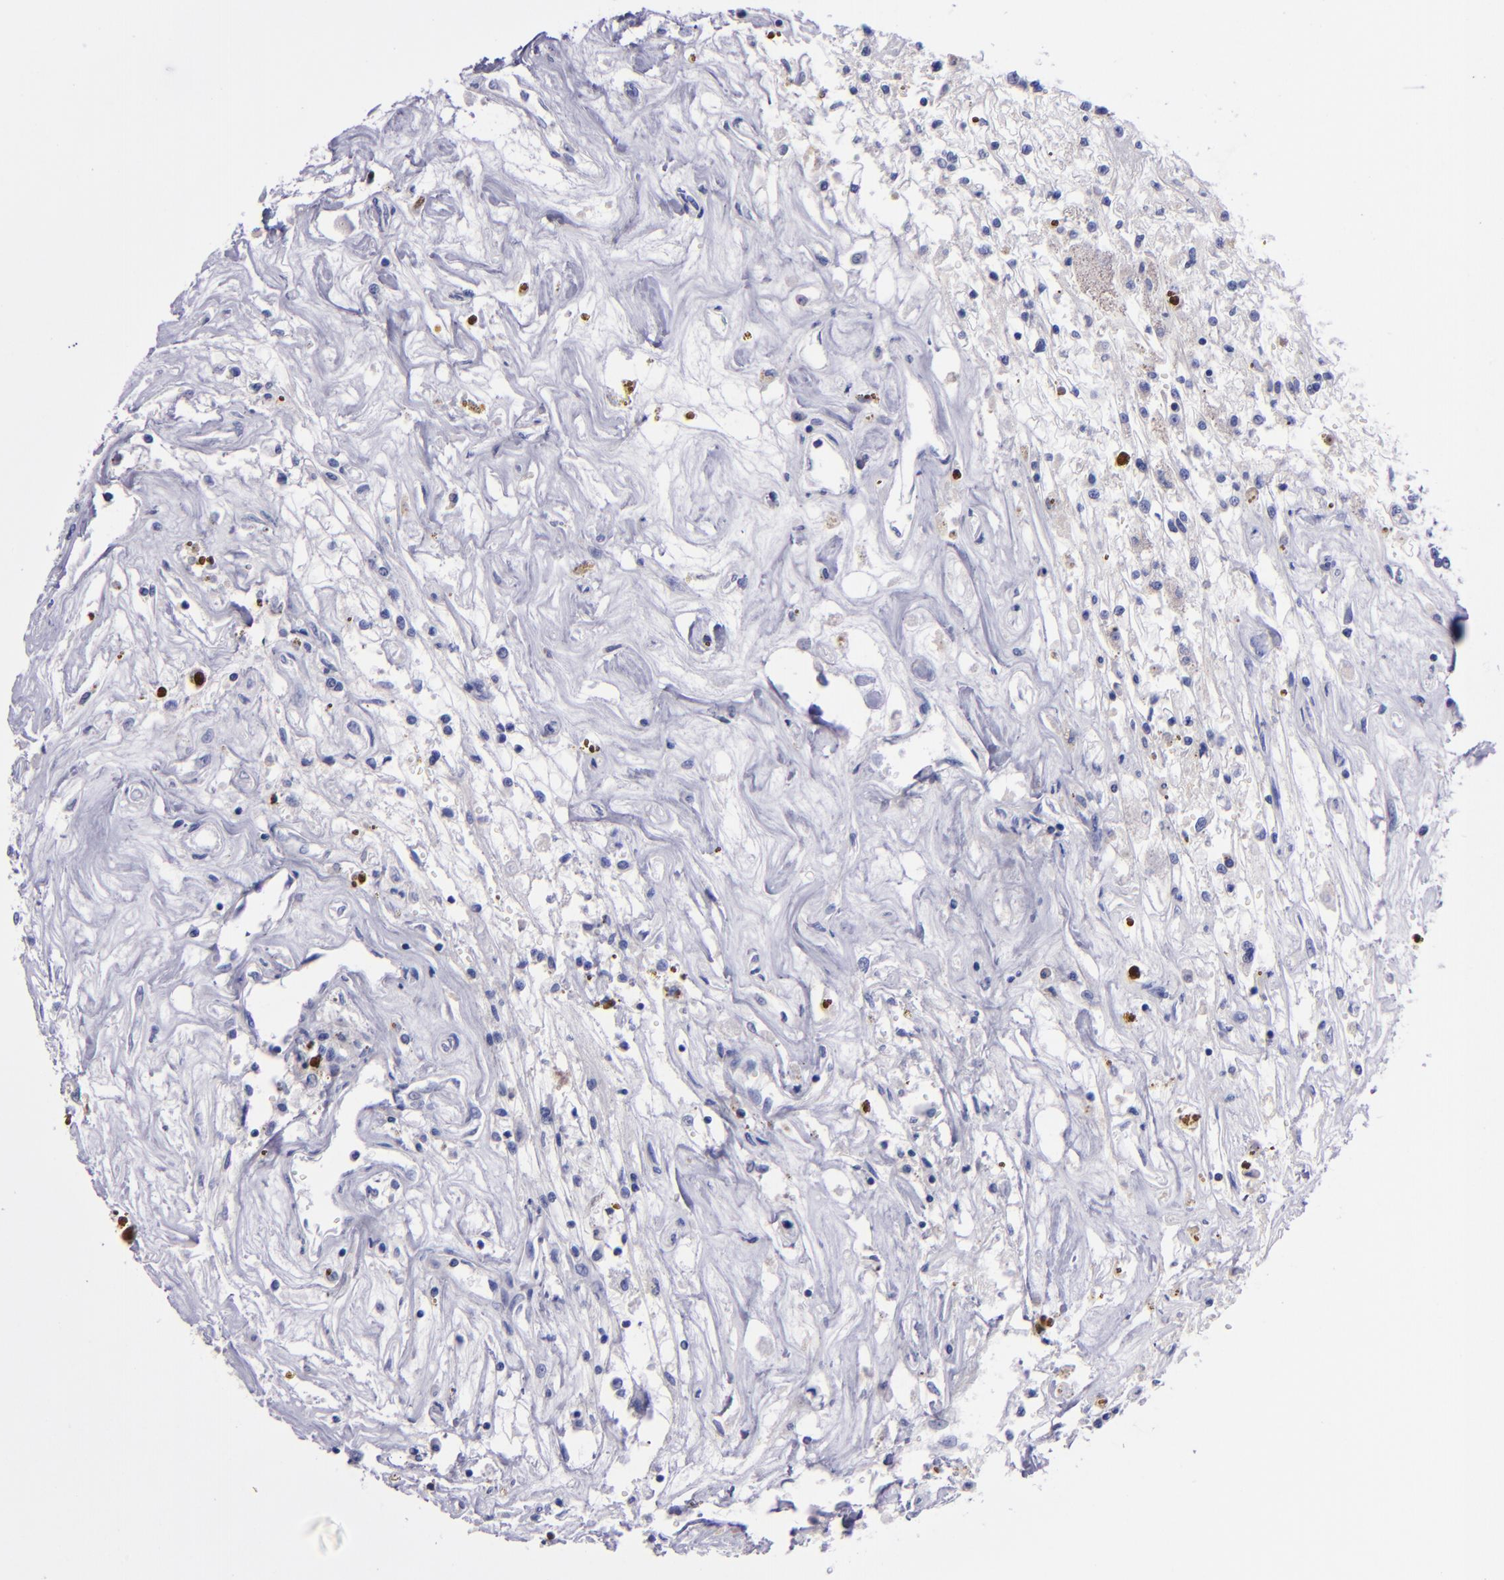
{"staining": {"intensity": "negative", "quantity": "none", "location": "none"}, "tissue": "renal cancer", "cell_type": "Tumor cells", "image_type": "cancer", "snomed": [{"axis": "morphology", "description": "Adenocarcinoma, NOS"}, {"axis": "topography", "description": "Kidney"}], "caption": "IHC histopathology image of neoplastic tissue: renal adenocarcinoma stained with DAB reveals no significant protein positivity in tumor cells.", "gene": "CD37", "patient": {"sex": "male", "age": 78}}